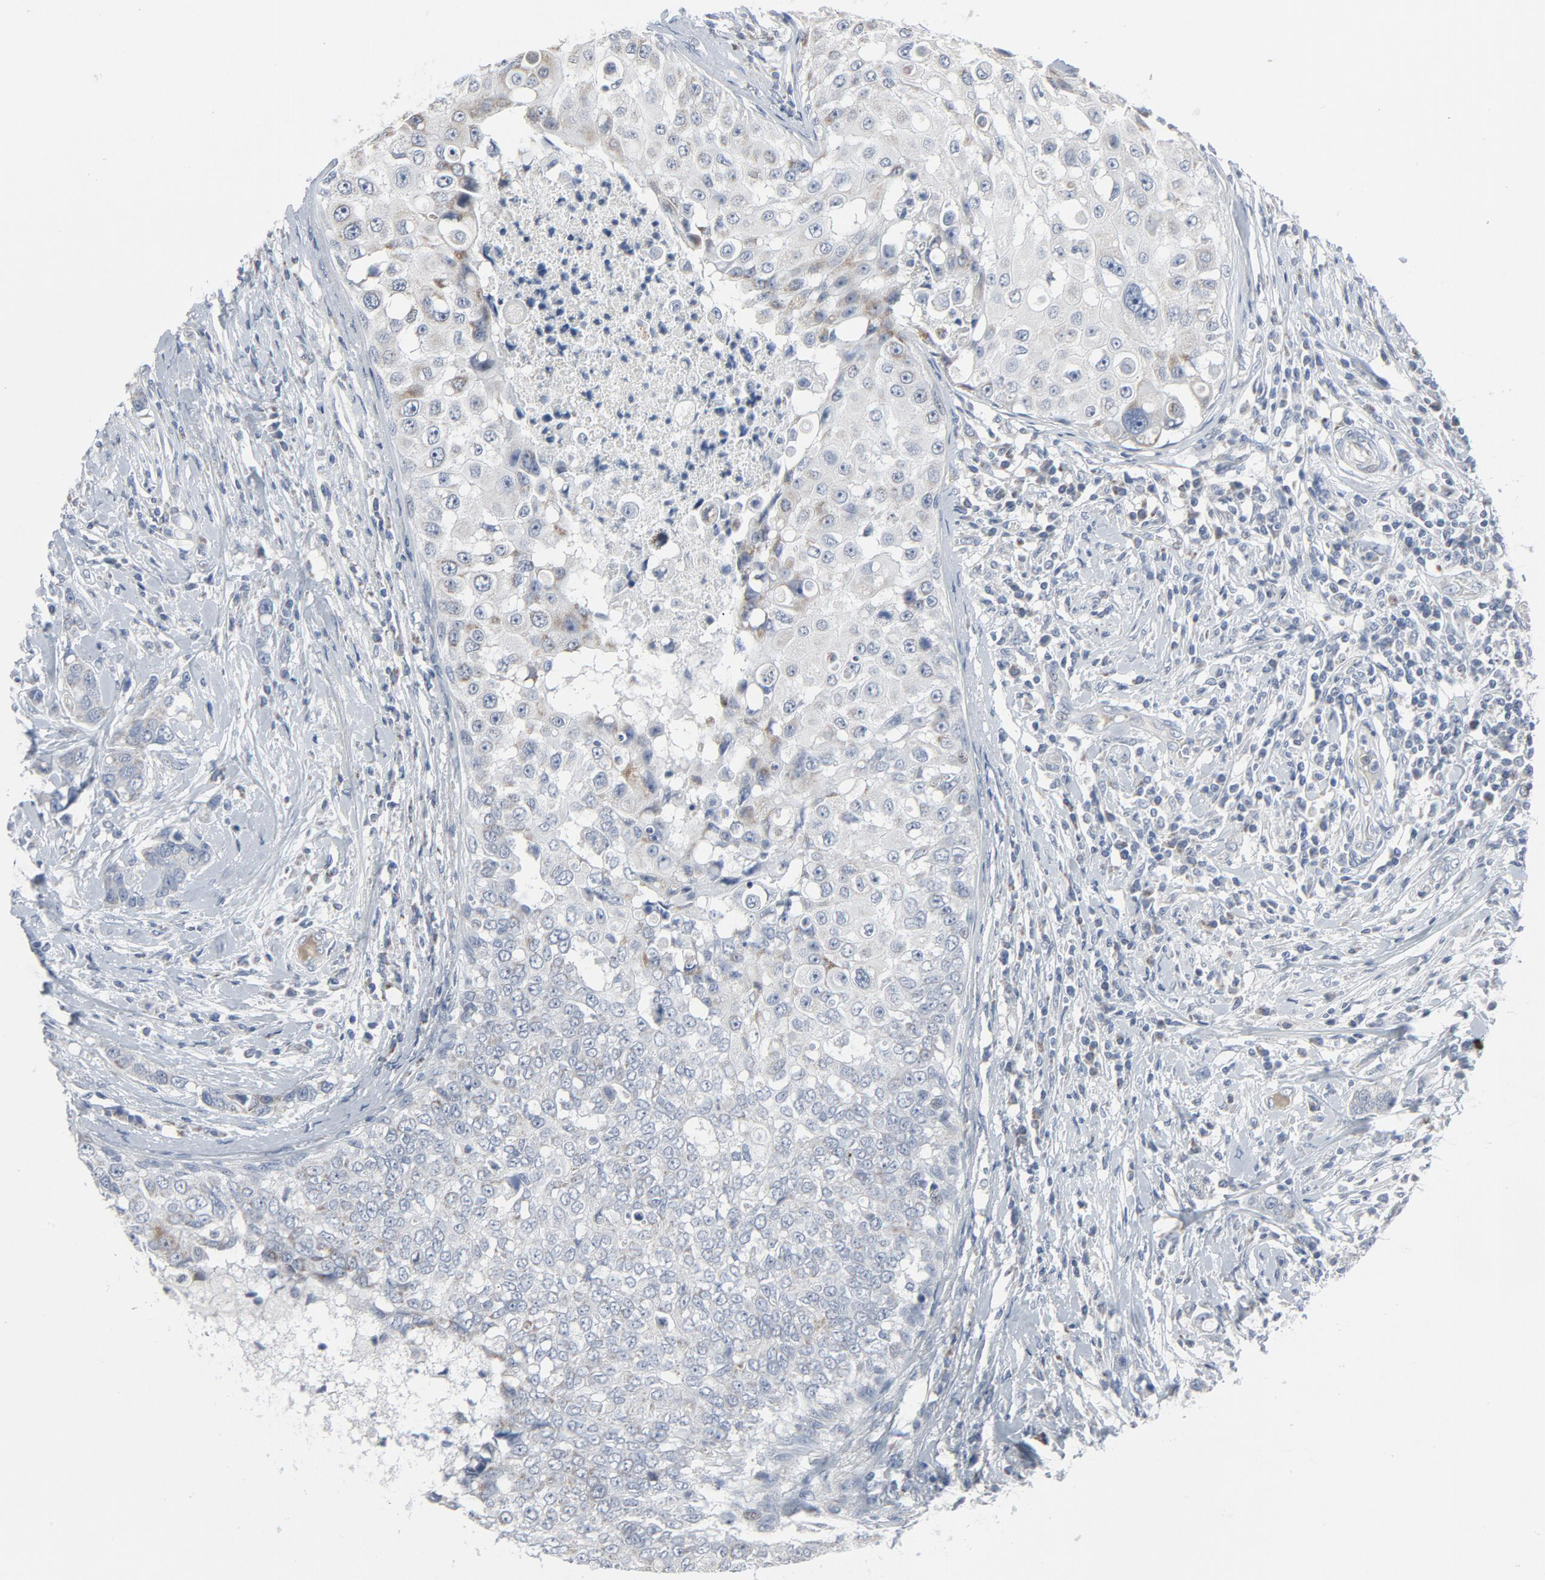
{"staining": {"intensity": "weak", "quantity": "<25%", "location": "cytoplasmic/membranous"}, "tissue": "breast cancer", "cell_type": "Tumor cells", "image_type": "cancer", "snomed": [{"axis": "morphology", "description": "Duct carcinoma"}, {"axis": "topography", "description": "Breast"}], "caption": "Image shows no significant protein expression in tumor cells of breast cancer (intraductal carcinoma).", "gene": "GPX2", "patient": {"sex": "female", "age": 27}}